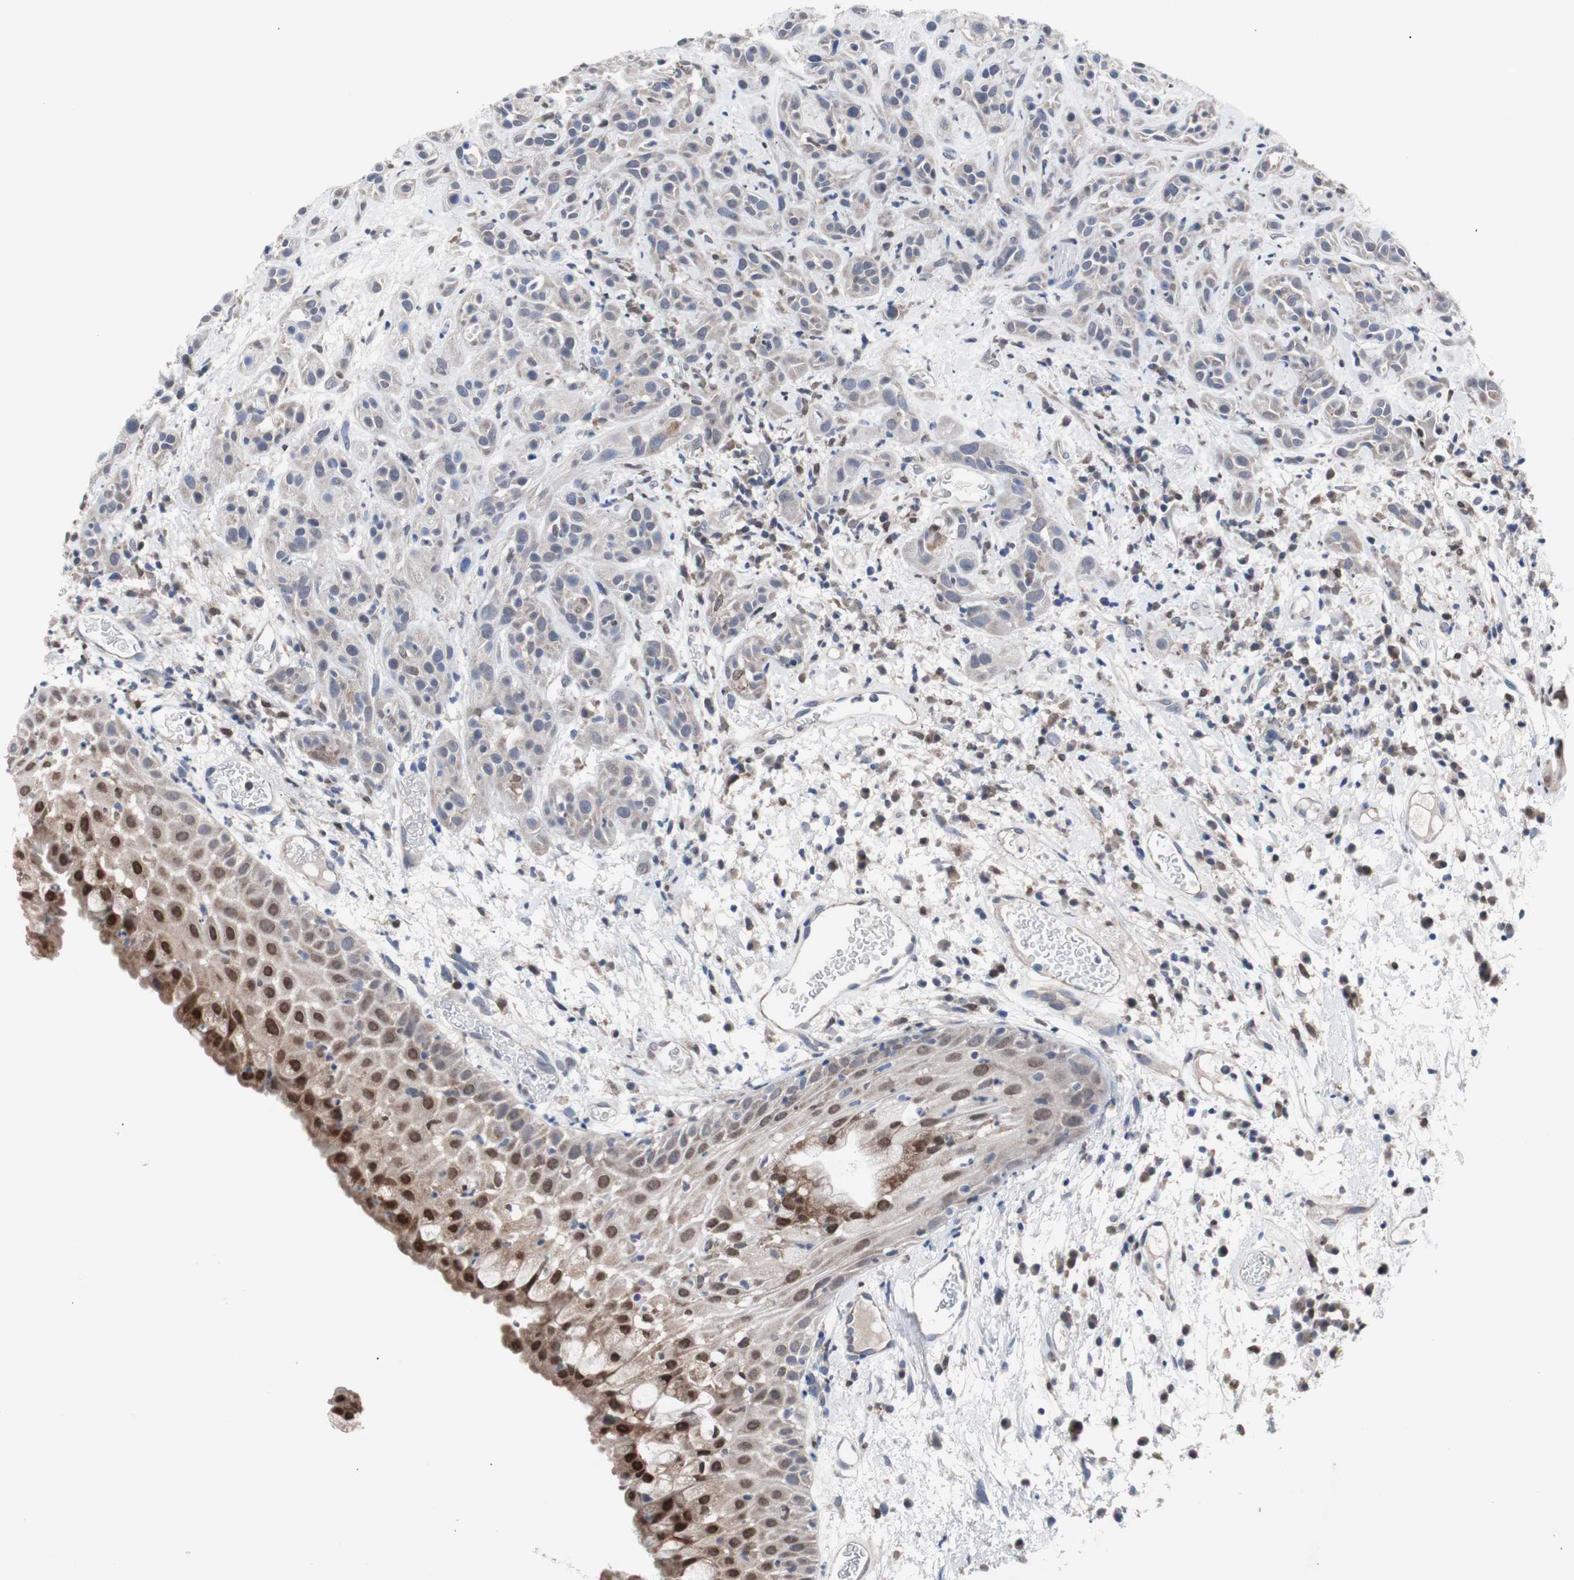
{"staining": {"intensity": "negative", "quantity": "none", "location": "none"}, "tissue": "head and neck cancer", "cell_type": "Tumor cells", "image_type": "cancer", "snomed": [{"axis": "morphology", "description": "Squamous cell carcinoma, NOS"}, {"axis": "topography", "description": "Head-Neck"}], "caption": "An IHC histopathology image of head and neck cancer is shown. There is no staining in tumor cells of head and neck cancer. The staining is performed using DAB (3,3'-diaminobenzidine) brown chromogen with nuclei counter-stained in using hematoxylin.", "gene": "RBM47", "patient": {"sex": "male", "age": 62}}